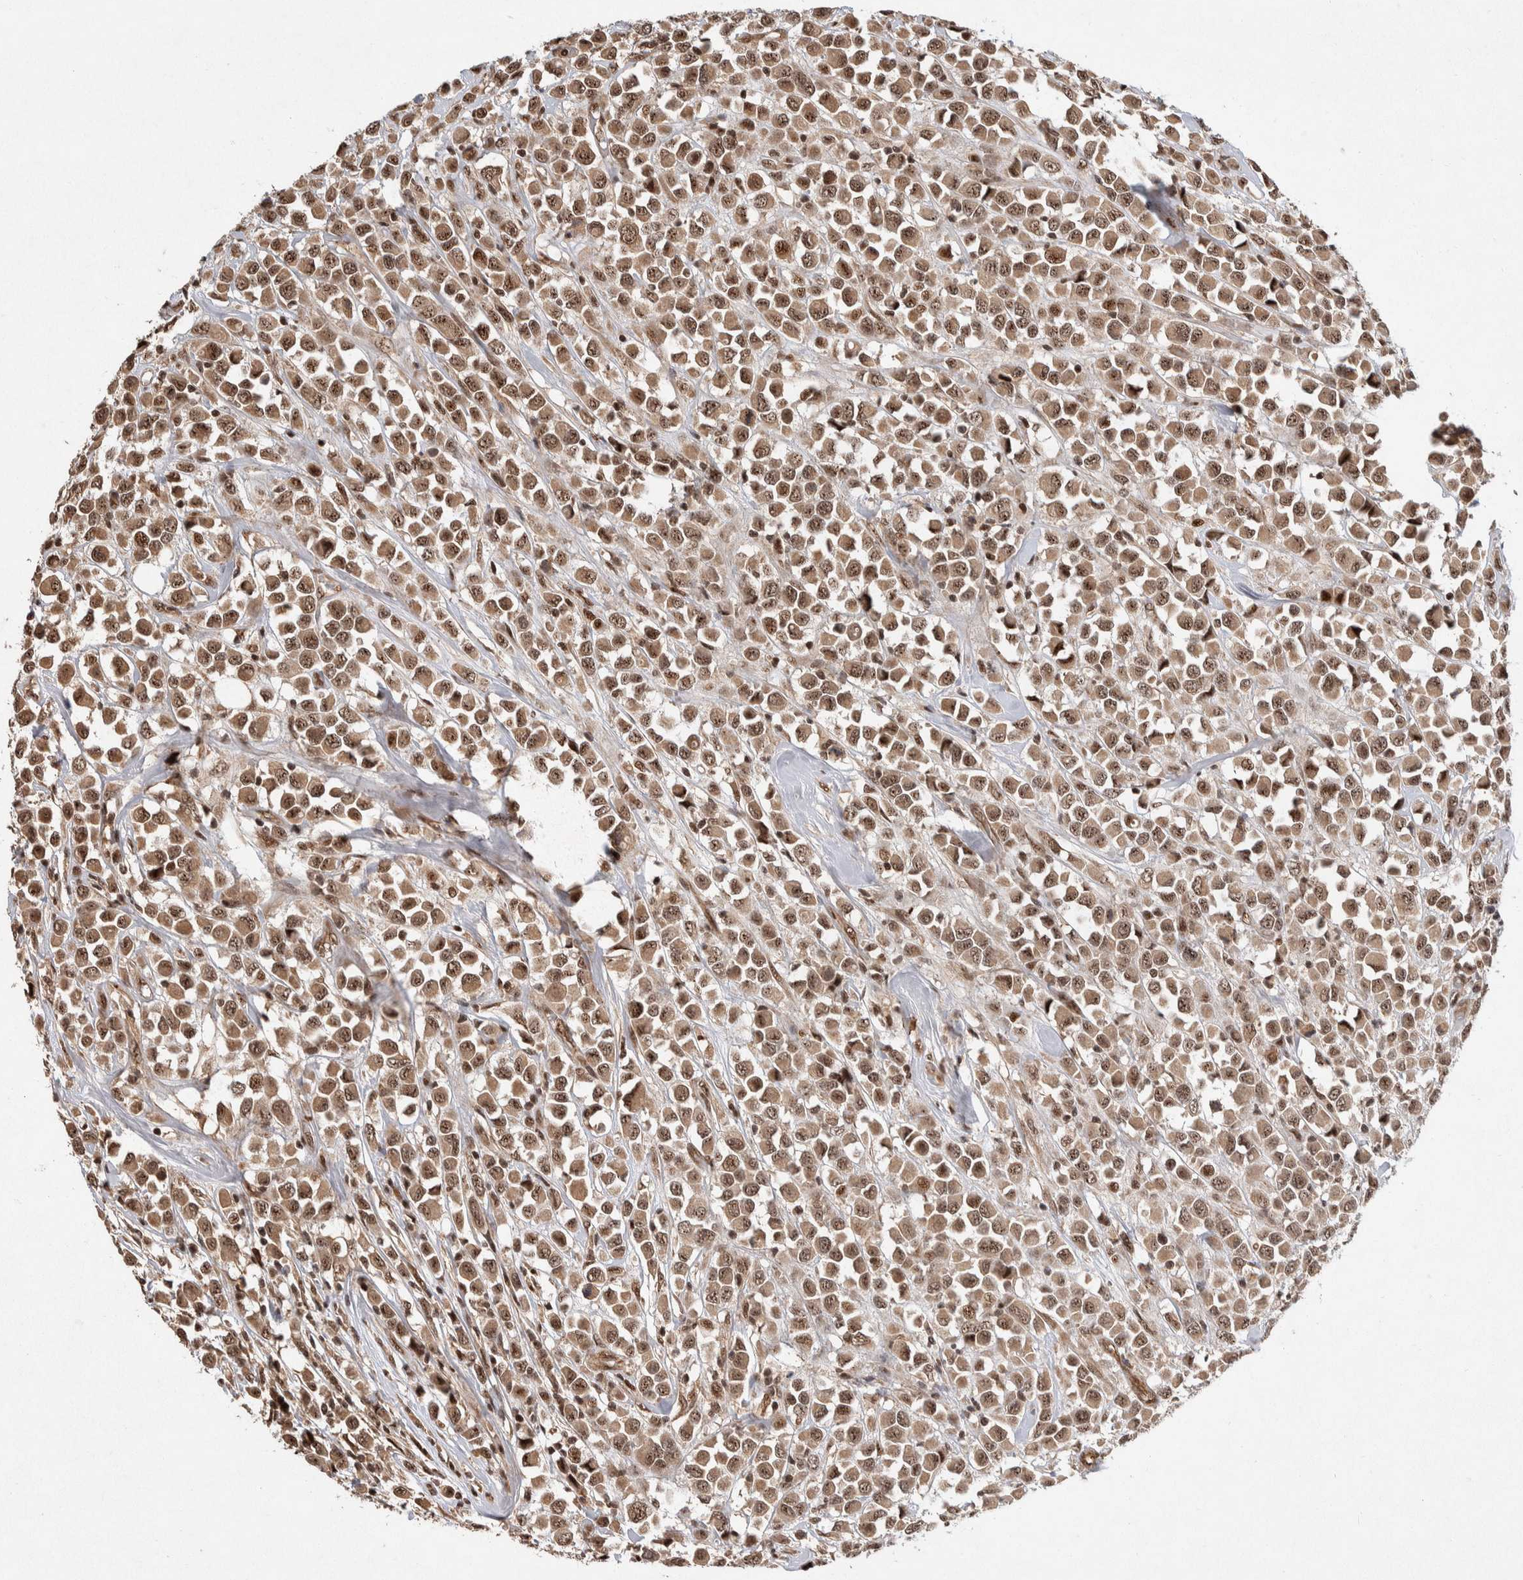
{"staining": {"intensity": "moderate", "quantity": ">75%", "location": "cytoplasmic/membranous,nuclear"}, "tissue": "breast cancer", "cell_type": "Tumor cells", "image_type": "cancer", "snomed": [{"axis": "morphology", "description": "Duct carcinoma"}, {"axis": "topography", "description": "Breast"}], "caption": "IHC photomicrograph of breast cancer (infiltrating ductal carcinoma) stained for a protein (brown), which displays medium levels of moderate cytoplasmic/membranous and nuclear expression in approximately >75% of tumor cells.", "gene": "TOR1B", "patient": {"sex": "female", "age": 61}}